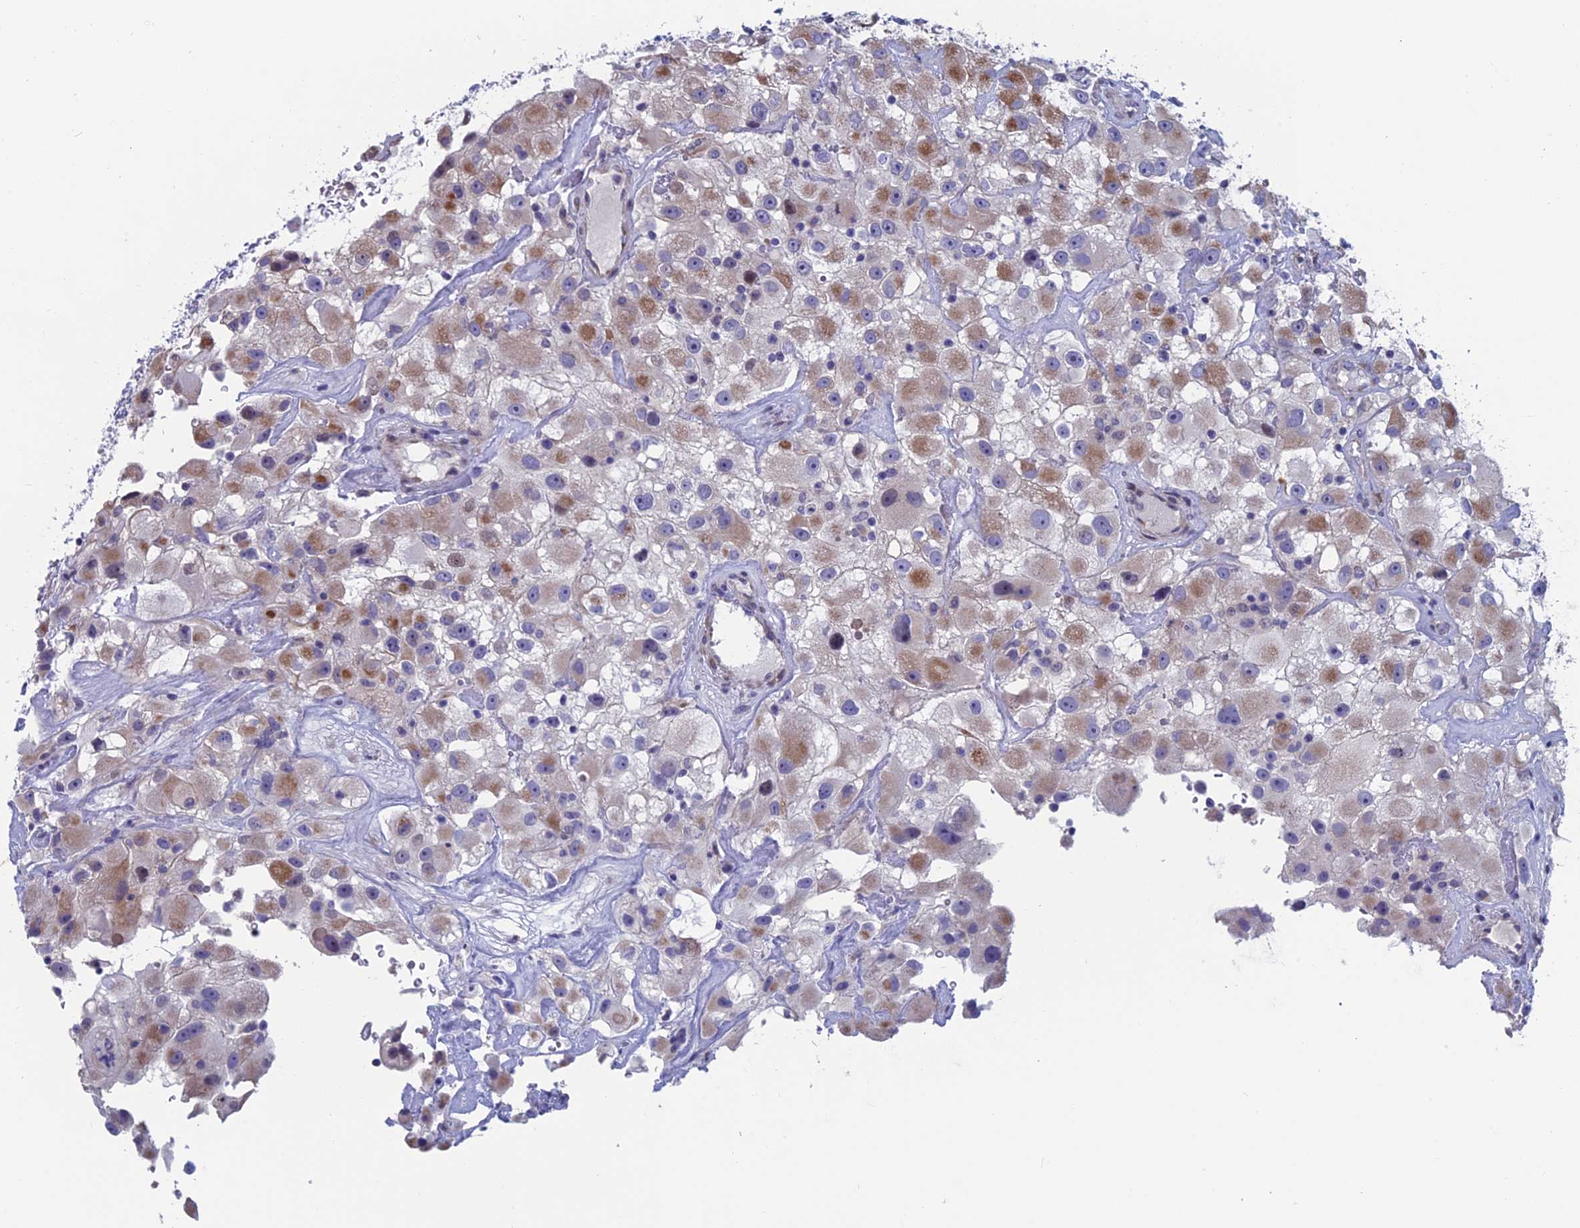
{"staining": {"intensity": "weak", "quantity": ">75%", "location": "cytoplasmic/membranous"}, "tissue": "renal cancer", "cell_type": "Tumor cells", "image_type": "cancer", "snomed": [{"axis": "morphology", "description": "Adenocarcinoma, NOS"}, {"axis": "topography", "description": "Kidney"}], "caption": "IHC histopathology image of neoplastic tissue: renal cancer (adenocarcinoma) stained using IHC displays low levels of weak protein expression localized specifically in the cytoplasmic/membranous of tumor cells, appearing as a cytoplasmic/membranous brown color.", "gene": "NIBAN3", "patient": {"sex": "female", "age": 52}}